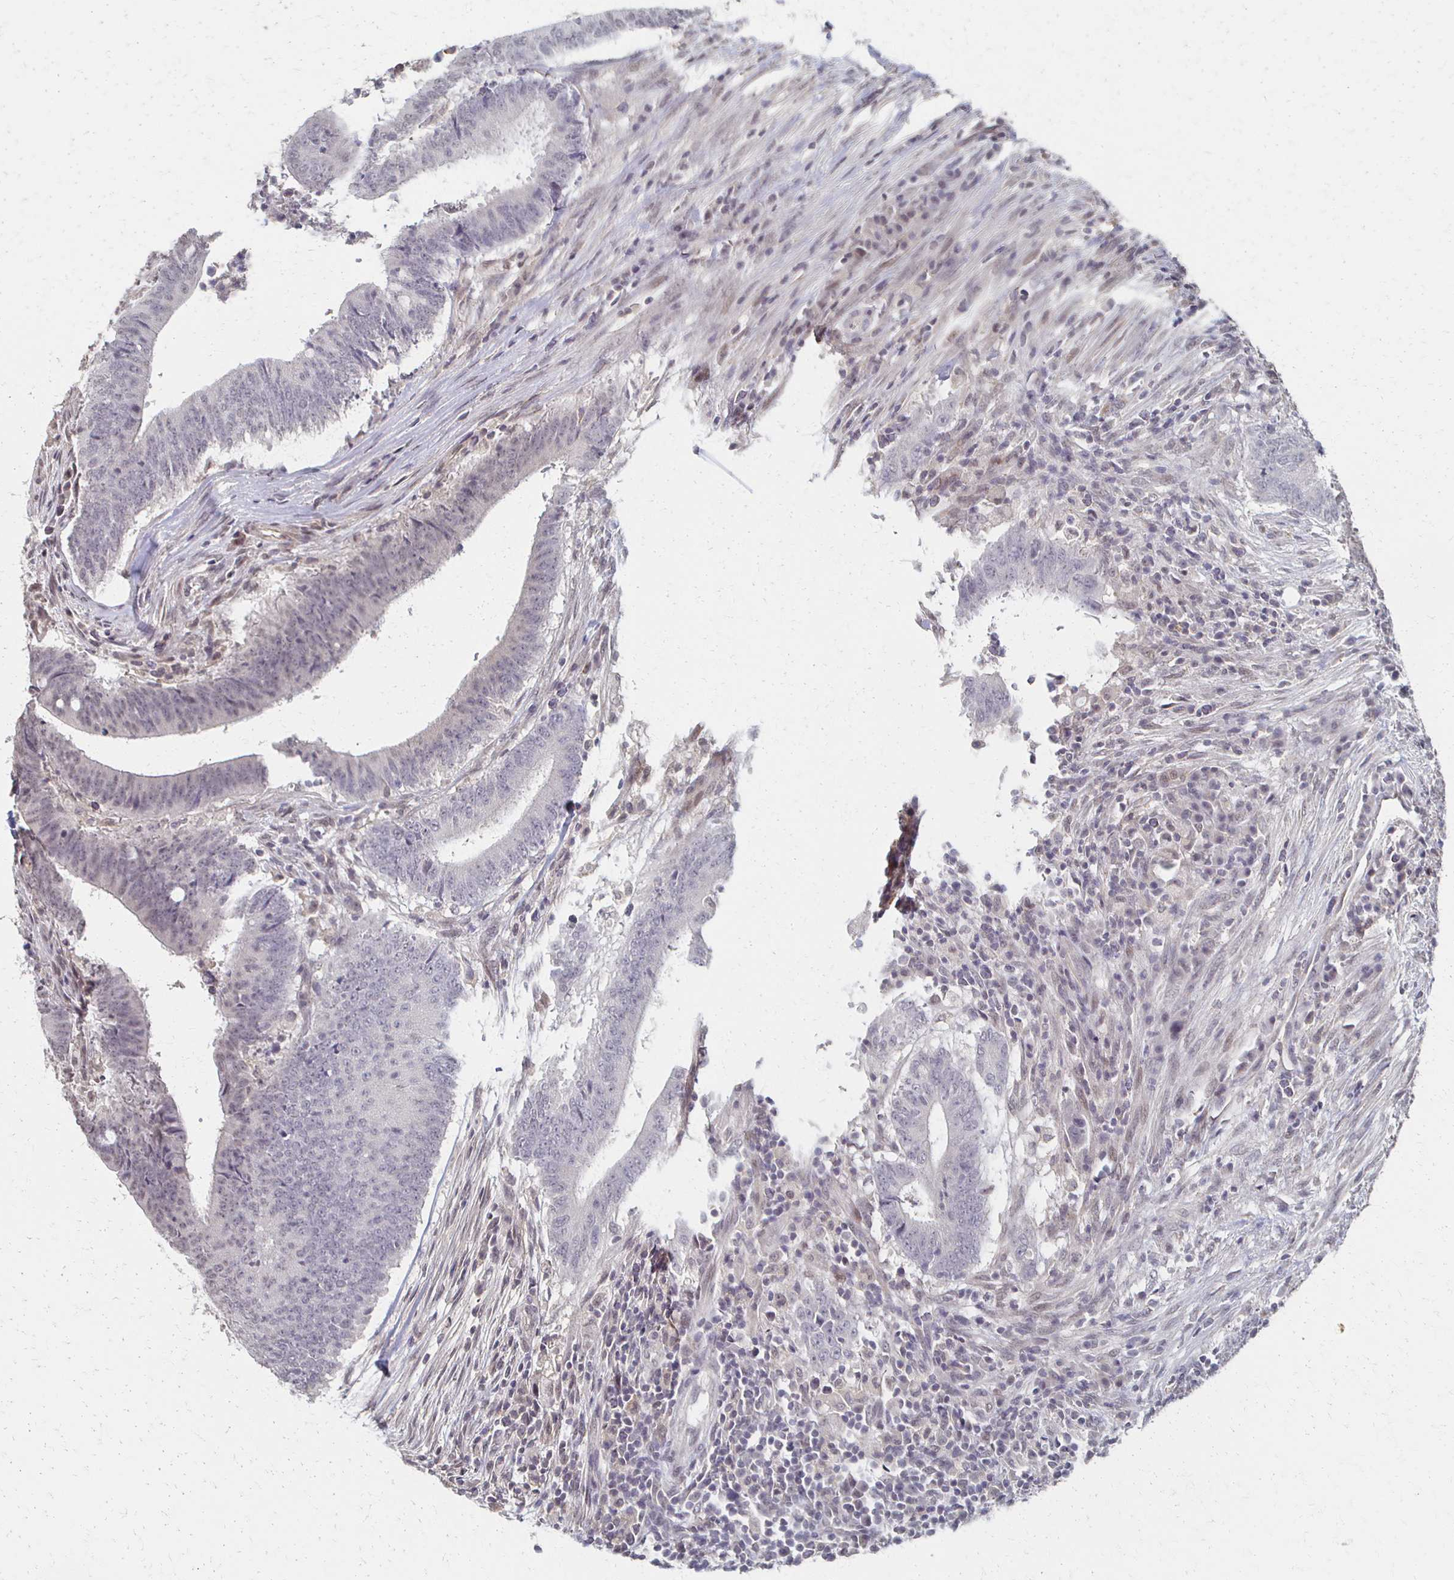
{"staining": {"intensity": "negative", "quantity": "none", "location": "none"}, "tissue": "colorectal cancer", "cell_type": "Tumor cells", "image_type": "cancer", "snomed": [{"axis": "morphology", "description": "Adenocarcinoma, NOS"}, {"axis": "topography", "description": "Colon"}], "caption": "This micrograph is of colorectal adenocarcinoma stained with immunohistochemistry to label a protein in brown with the nuclei are counter-stained blue. There is no positivity in tumor cells. (IHC, brightfield microscopy, high magnification).", "gene": "DAB1", "patient": {"sex": "female", "age": 43}}